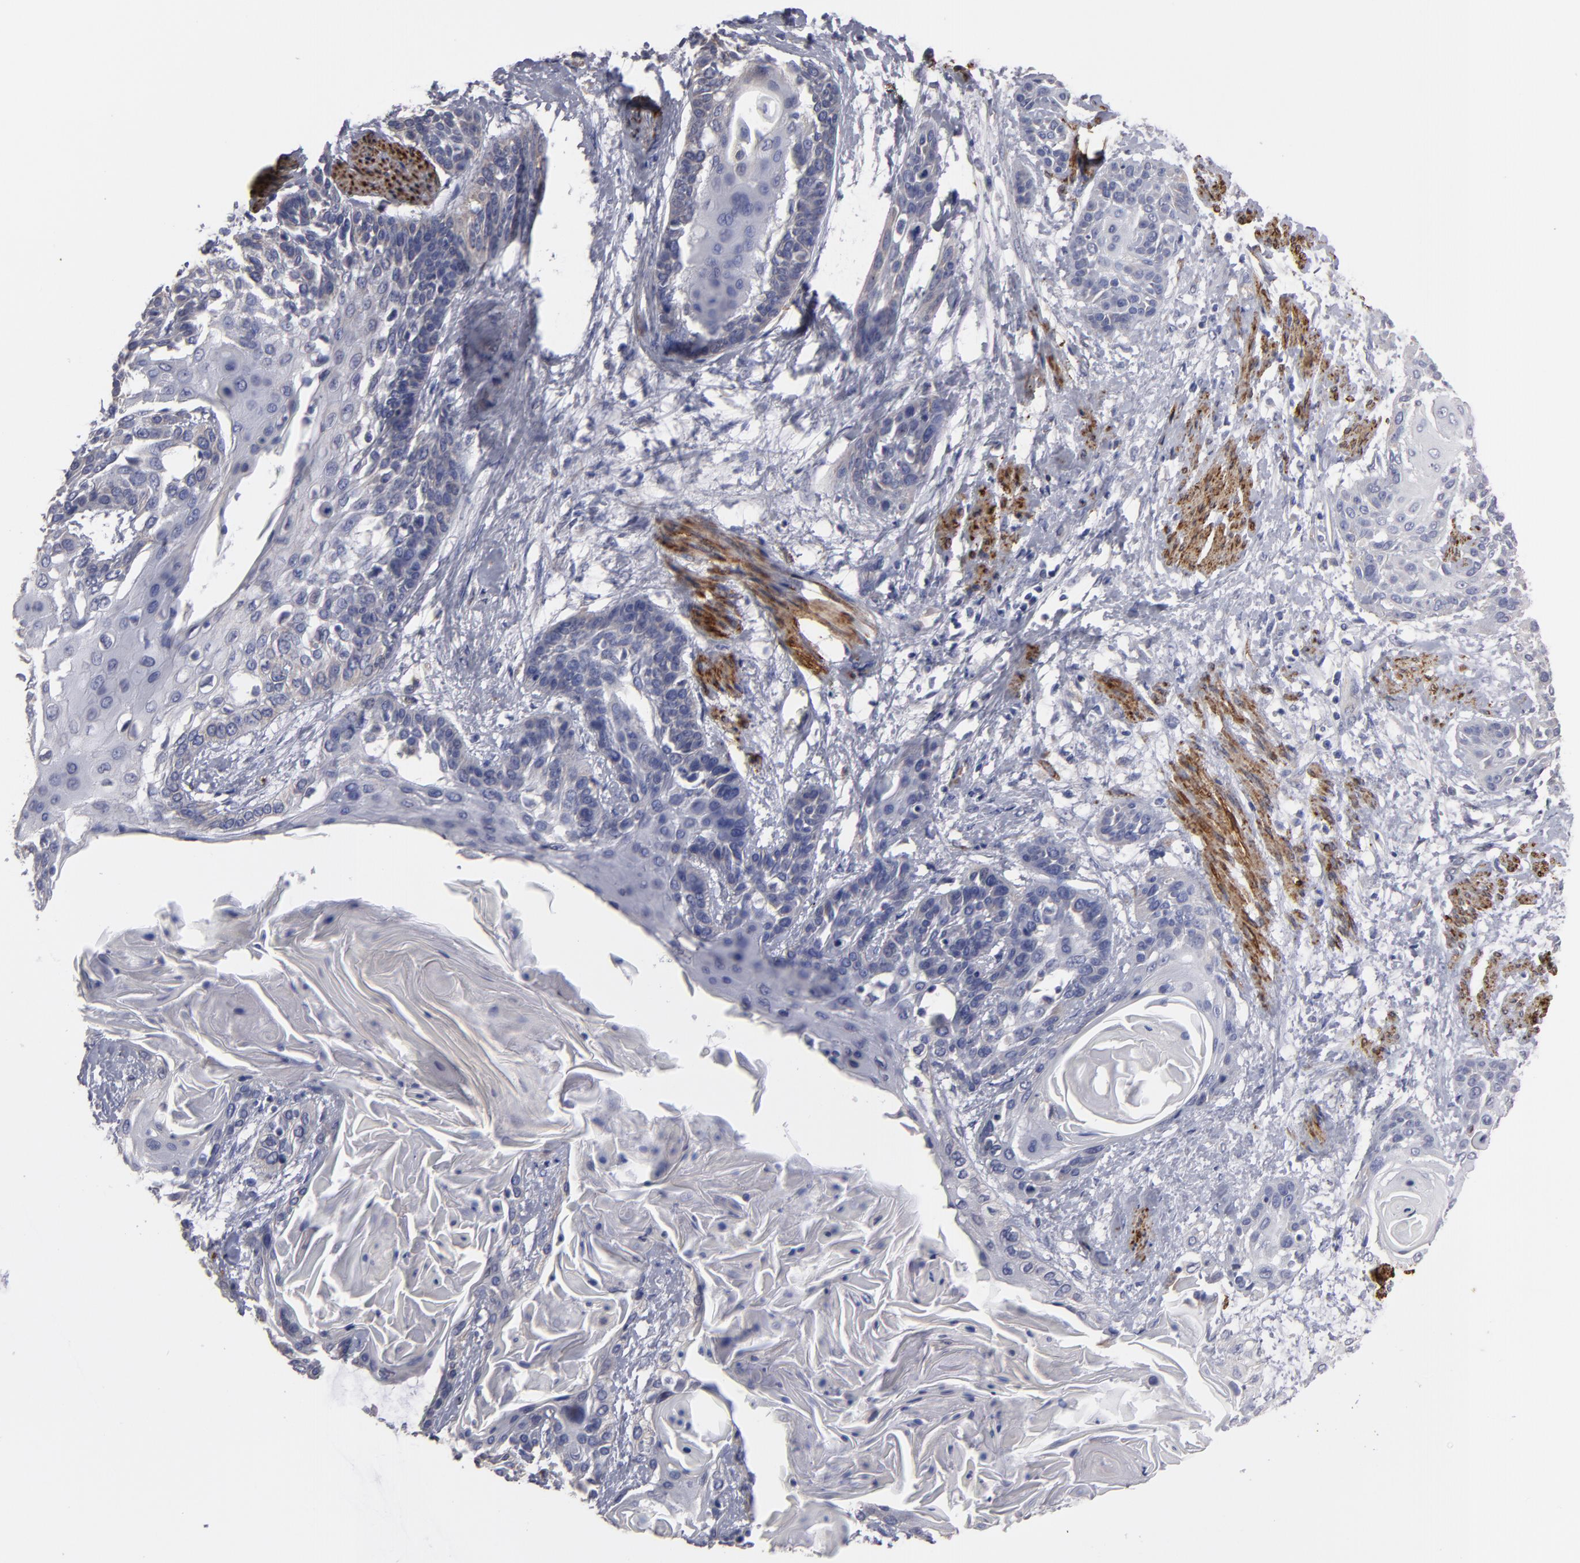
{"staining": {"intensity": "negative", "quantity": "none", "location": "none"}, "tissue": "cervical cancer", "cell_type": "Tumor cells", "image_type": "cancer", "snomed": [{"axis": "morphology", "description": "Squamous cell carcinoma, NOS"}, {"axis": "topography", "description": "Cervix"}], "caption": "Immunohistochemistry image of neoplastic tissue: human squamous cell carcinoma (cervical) stained with DAB (3,3'-diaminobenzidine) exhibits no significant protein positivity in tumor cells.", "gene": "SLMAP", "patient": {"sex": "female", "age": 57}}